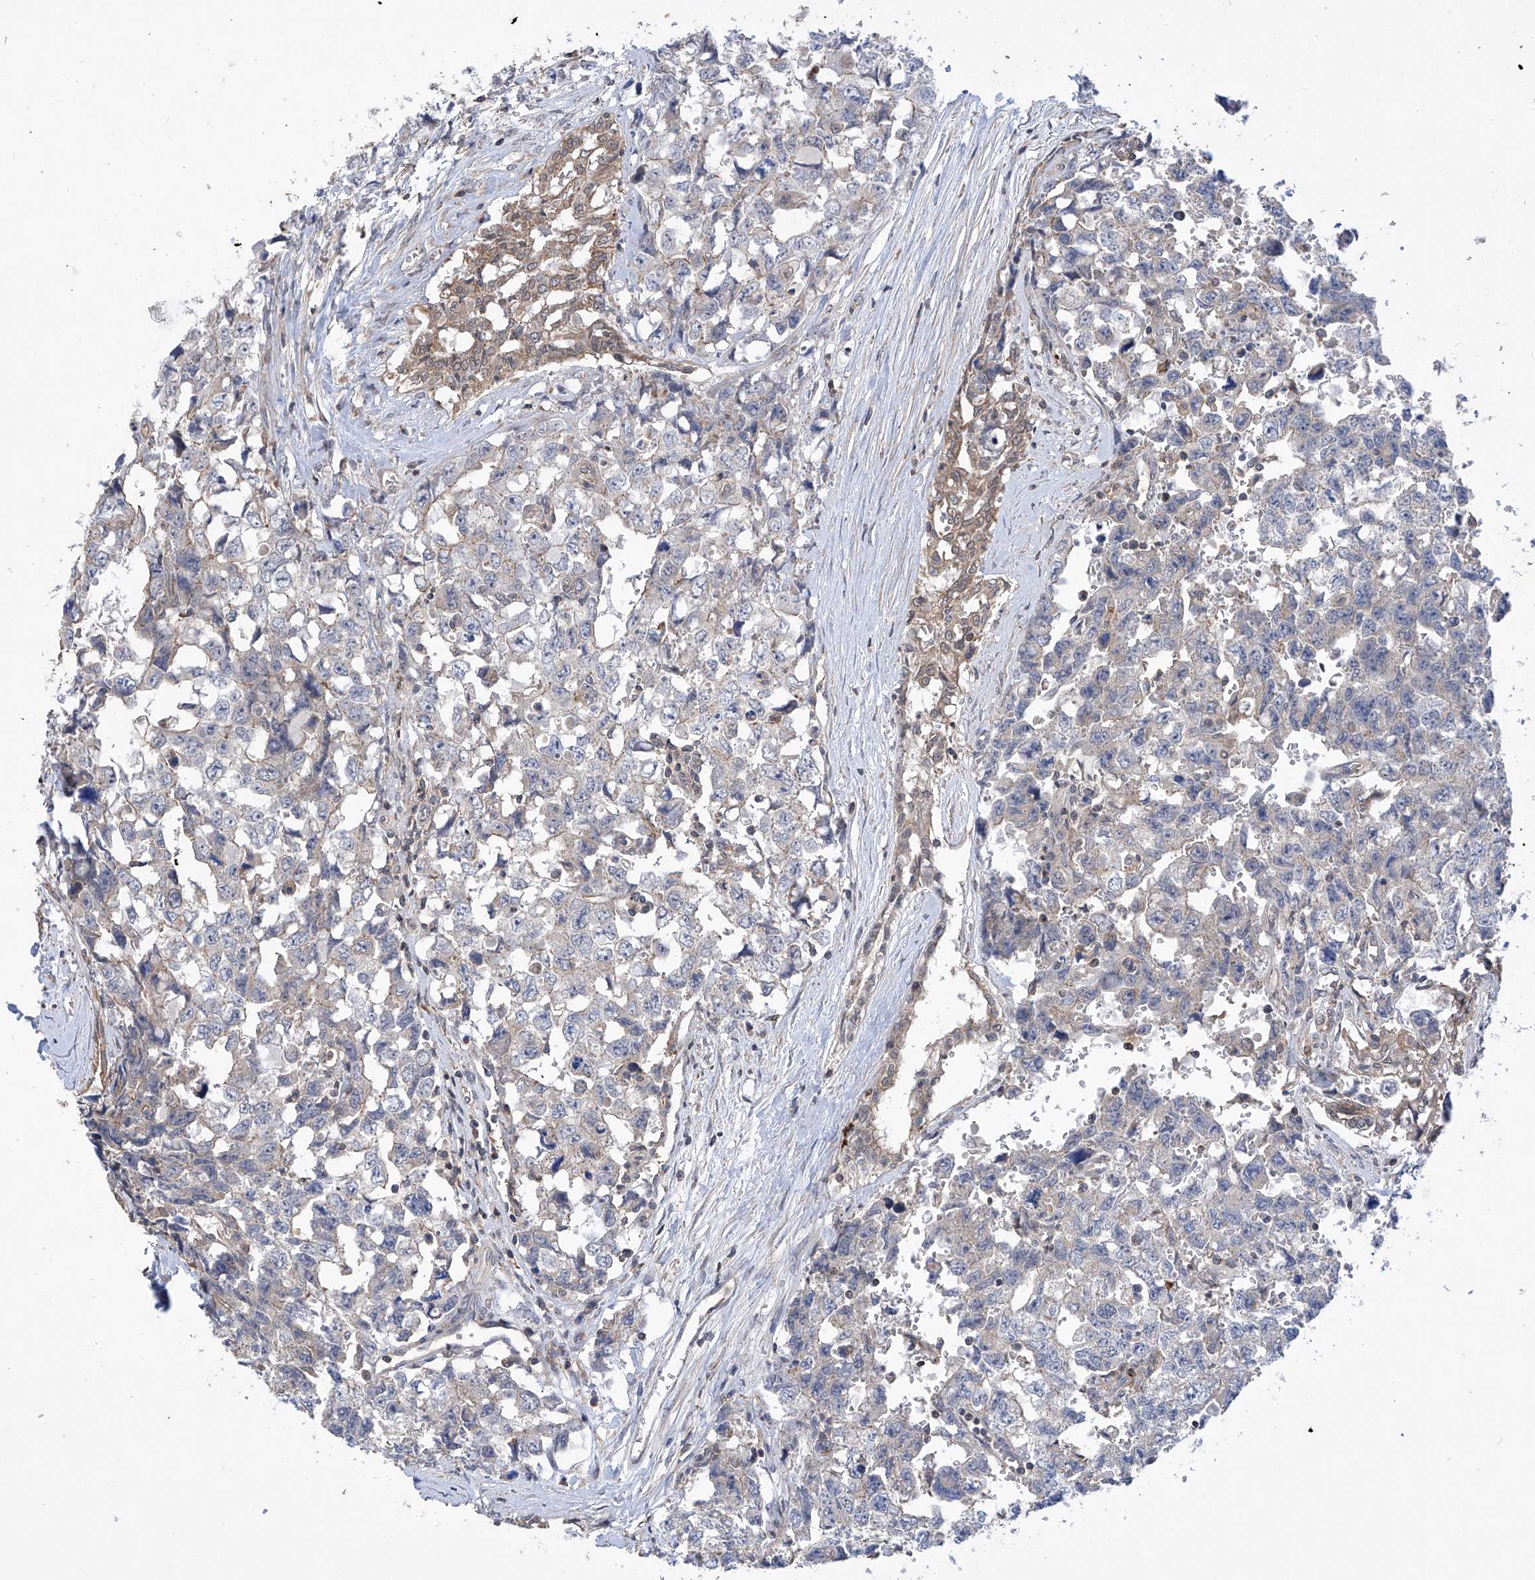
{"staining": {"intensity": "weak", "quantity": "<25%", "location": "cytoplasmic/membranous"}, "tissue": "testis cancer", "cell_type": "Tumor cells", "image_type": "cancer", "snomed": [{"axis": "morphology", "description": "Carcinoma, Embryonal, NOS"}, {"axis": "topography", "description": "Testis"}], "caption": "Tumor cells show no significant protein expression in embryonal carcinoma (testis). (Stains: DAB IHC with hematoxylin counter stain, Microscopy: brightfield microscopy at high magnification).", "gene": "KIFC2", "patient": {"sex": "male", "age": 31}}